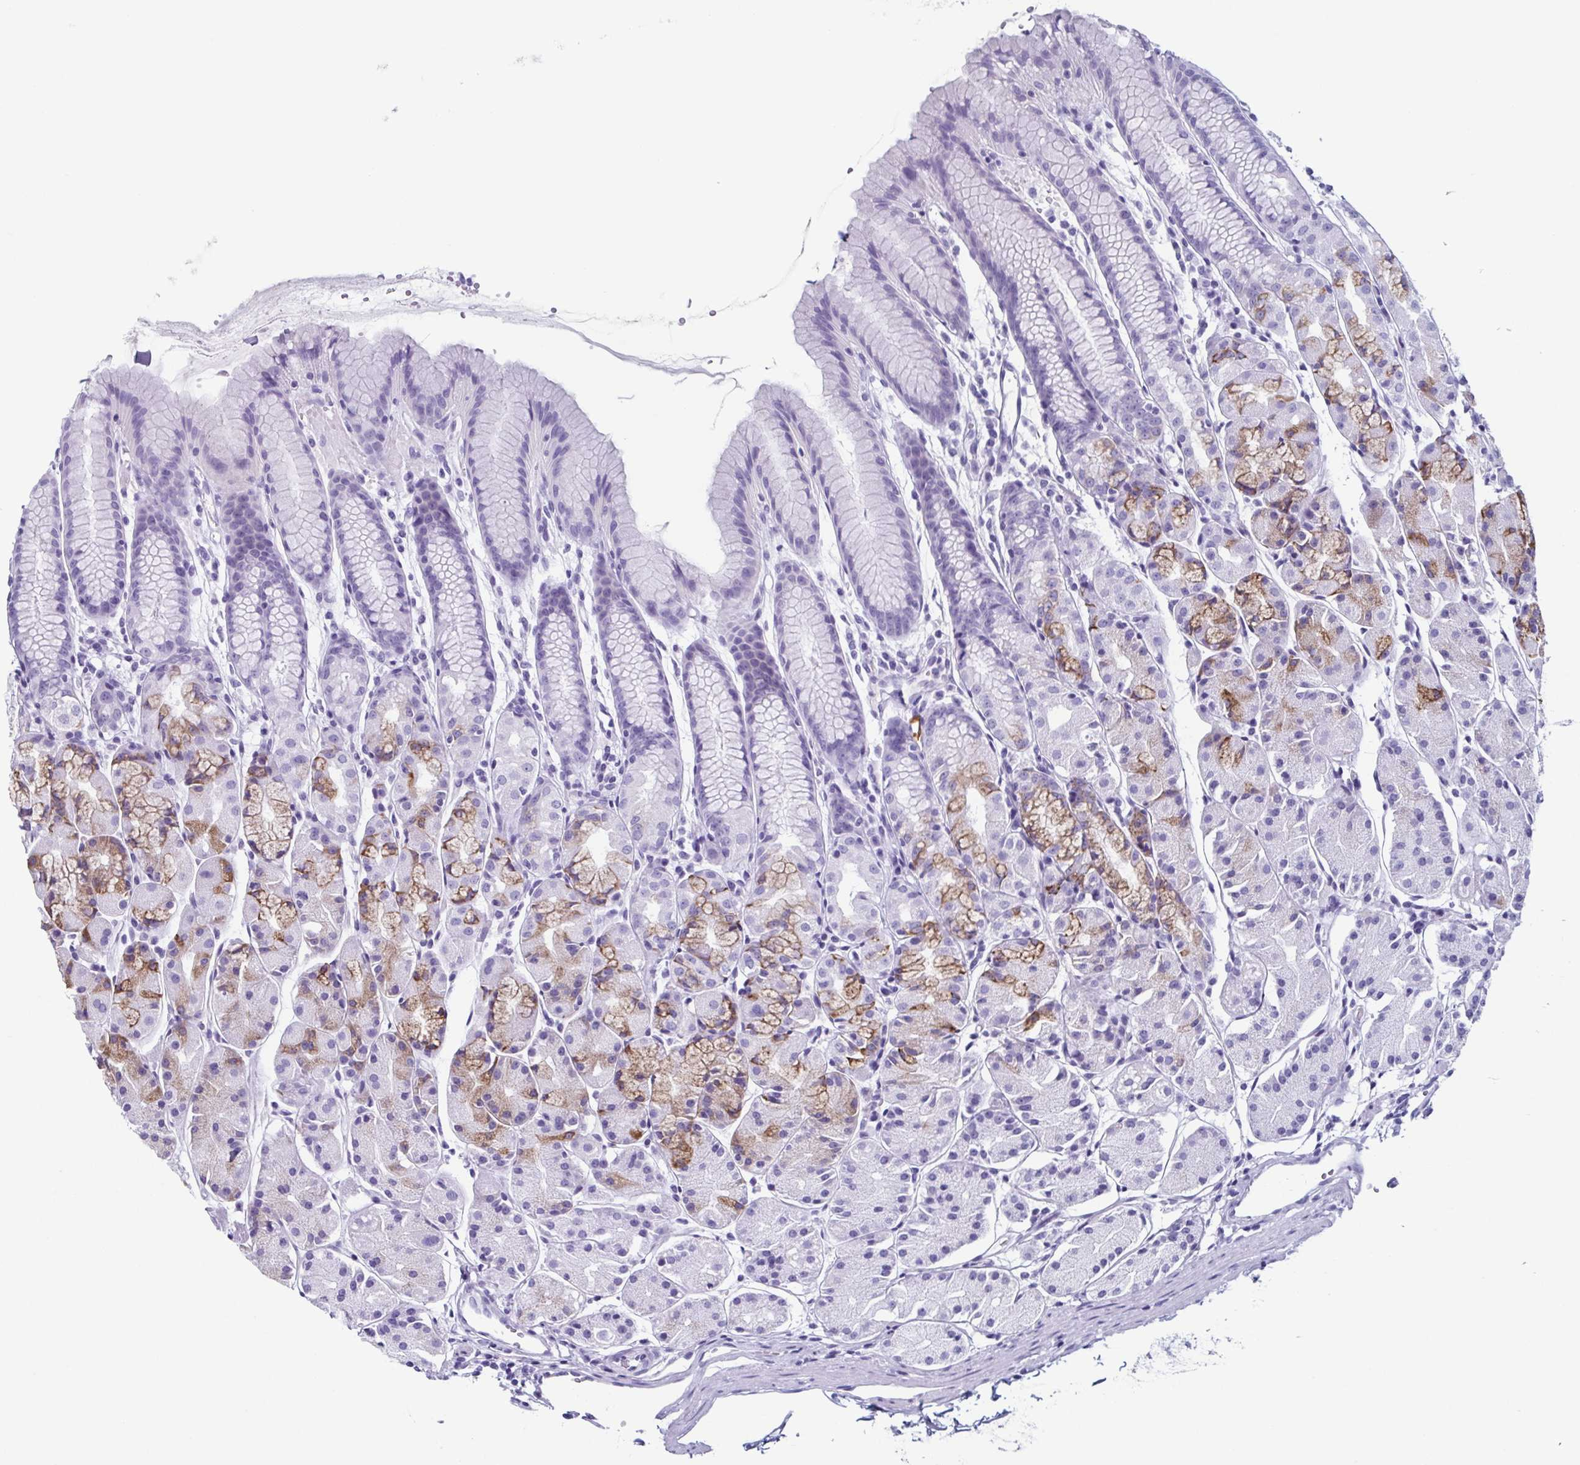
{"staining": {"intensity": "moderate", "quantity": "25%-75%", "location": "cytoplasmic/membranous"}, "tissue": "stomach", "cell_type": "Glandular cells", "image_type": "normal", "snomed": [{"axis": "morphology", "description": "Normal tissue, NOS"}, {"axis": "topography", "description": "Stomach, upper"}], "caption": "Moderate cytoplasmic/membranous expression is identified in approximately 25%-75% of glandular cells in normal stomach.", "gene": "ENKUR", "patient": {"sex": "male", "age": 47}}